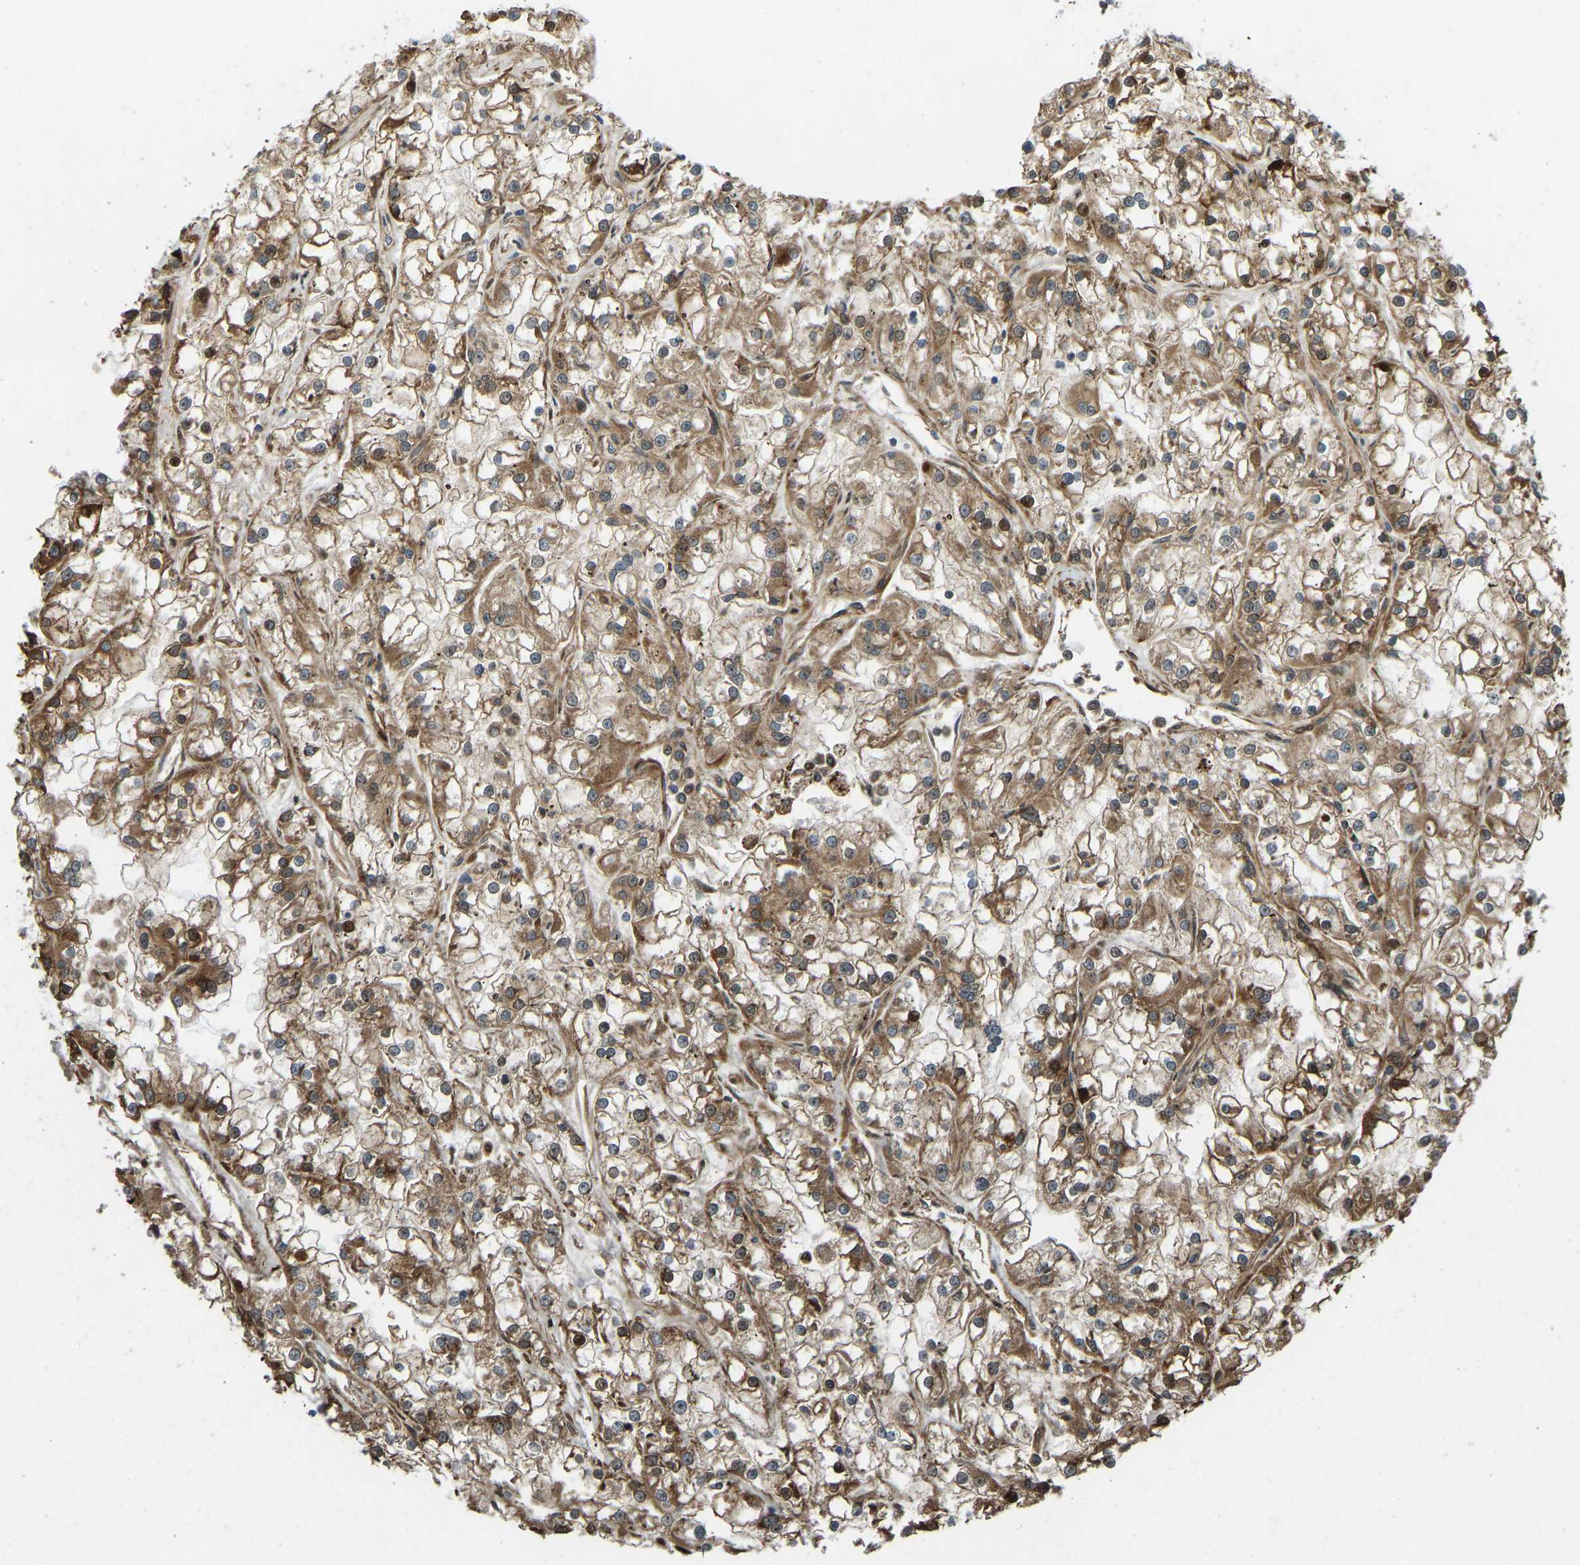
{"staining": {"intensity": "moderate", "quantity": ">75%", "location": "cytoplasmic/membranous"}, "tissue": "renal cancer", "cell_type": "Tumor cells", "image_type": "cancer", "snomed": [{"axis": "morphology", "description": "Adenocarcinoma, NOS"}, {"axis": "topography", "description": "Kidney"}], "caption": "Tumor cells exhibit medium levels of moderate cytoplasmic/membranous expression in about >75% of cells in renal cancer (adenocarcinoma).", "gene": "OS9", "patient": {"sex": "female", "age": 52}}